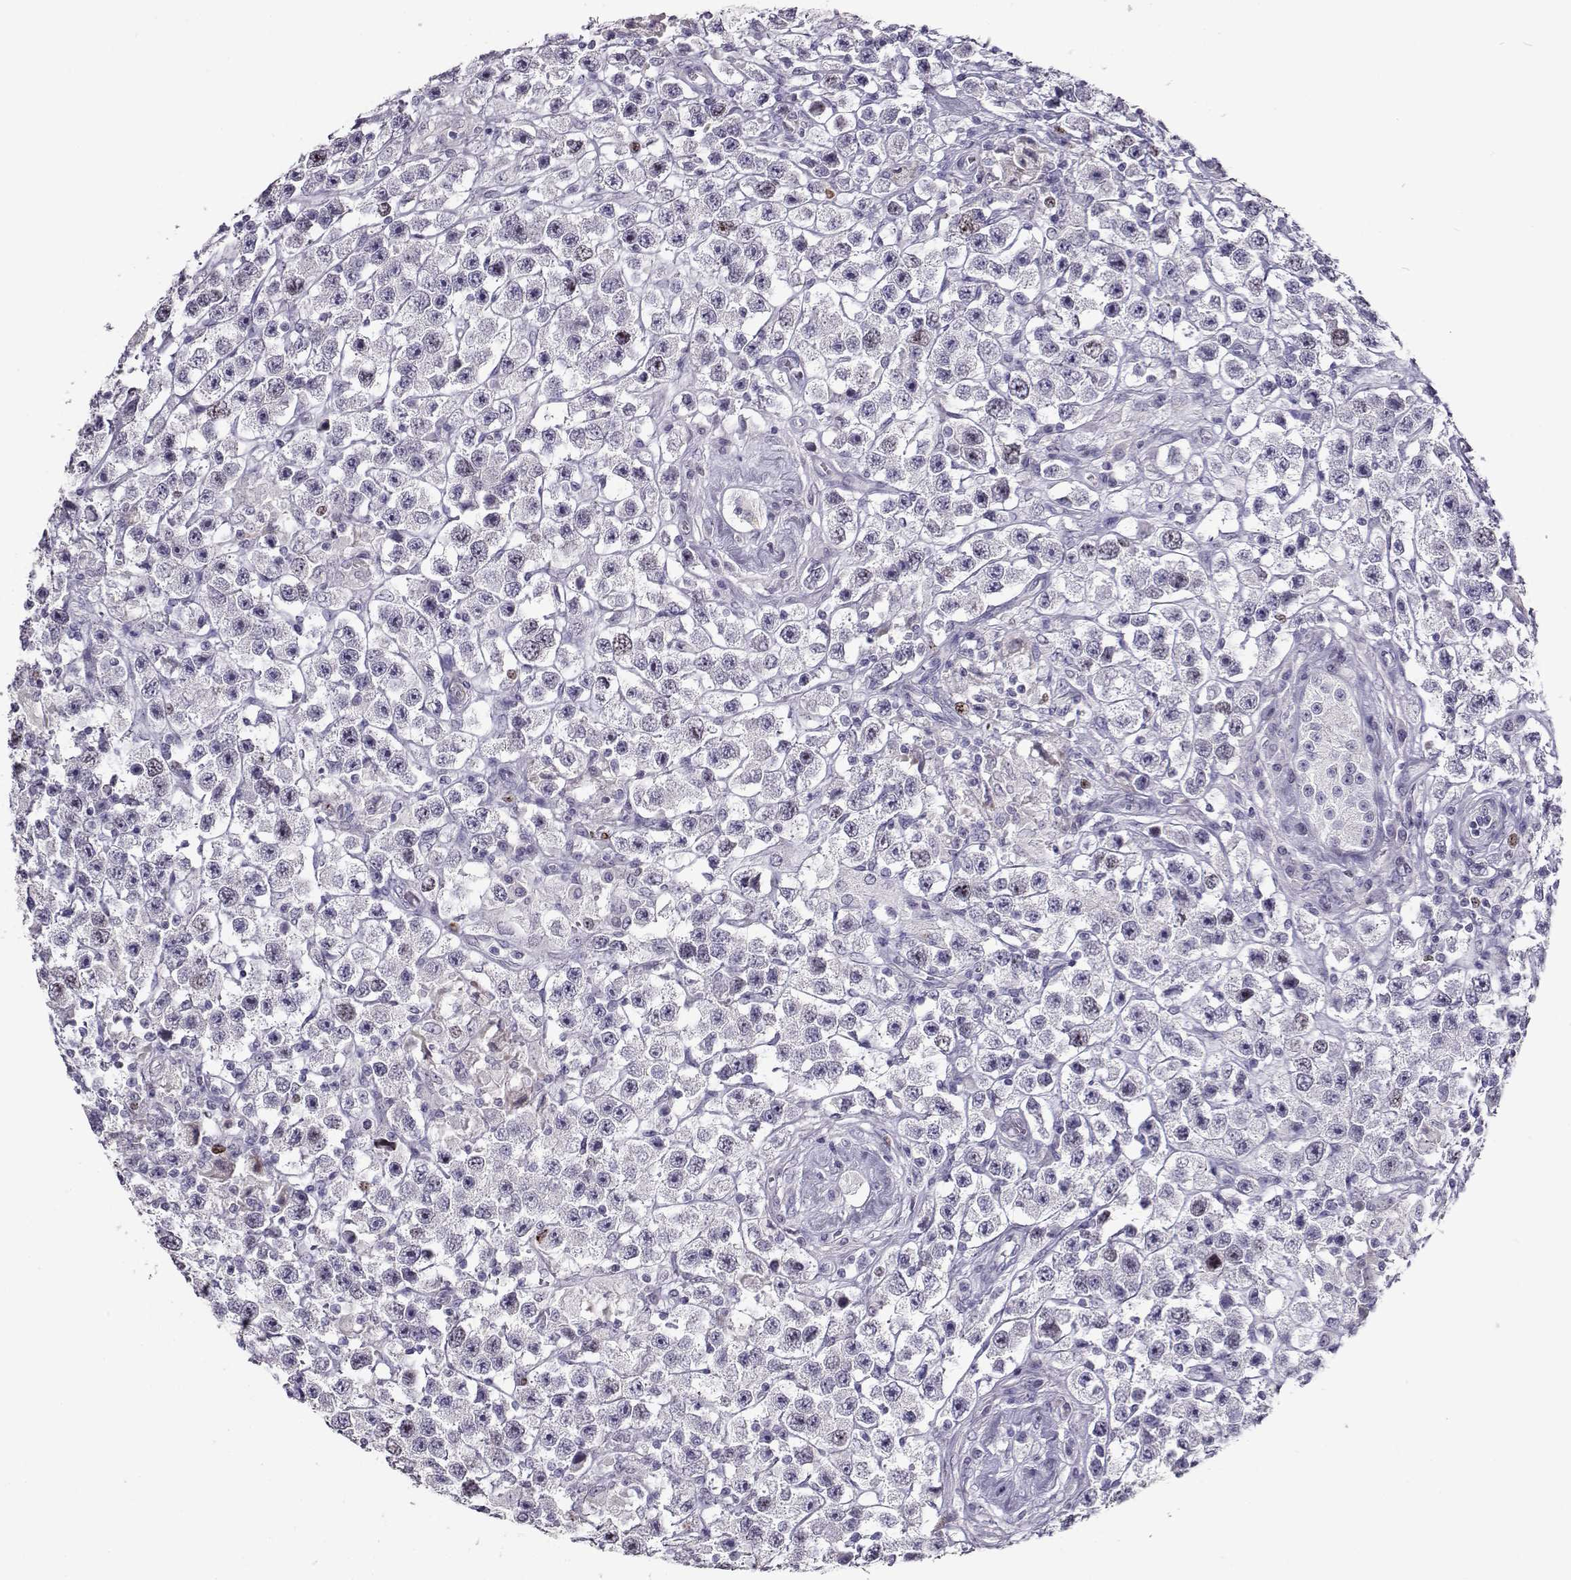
{"staining": {"intensity": "weak", "quantity": "<25%", "location": "nuclear"}, "tissue": "testis cancer", "cell_type": "Tumor cells", "image_type": "cancer", "snomed": [{"axis": "morphology", "description": "Seminoma, NOS"}, {"axis": "topography", "description": "Testis"}], "caption": "This is an immunohistochemistry micrograph of testis cancer (seminoma). There is no positivity in tumor cells.", "gene": "NPW", "patient": {"sex": "male", "age": 45}}